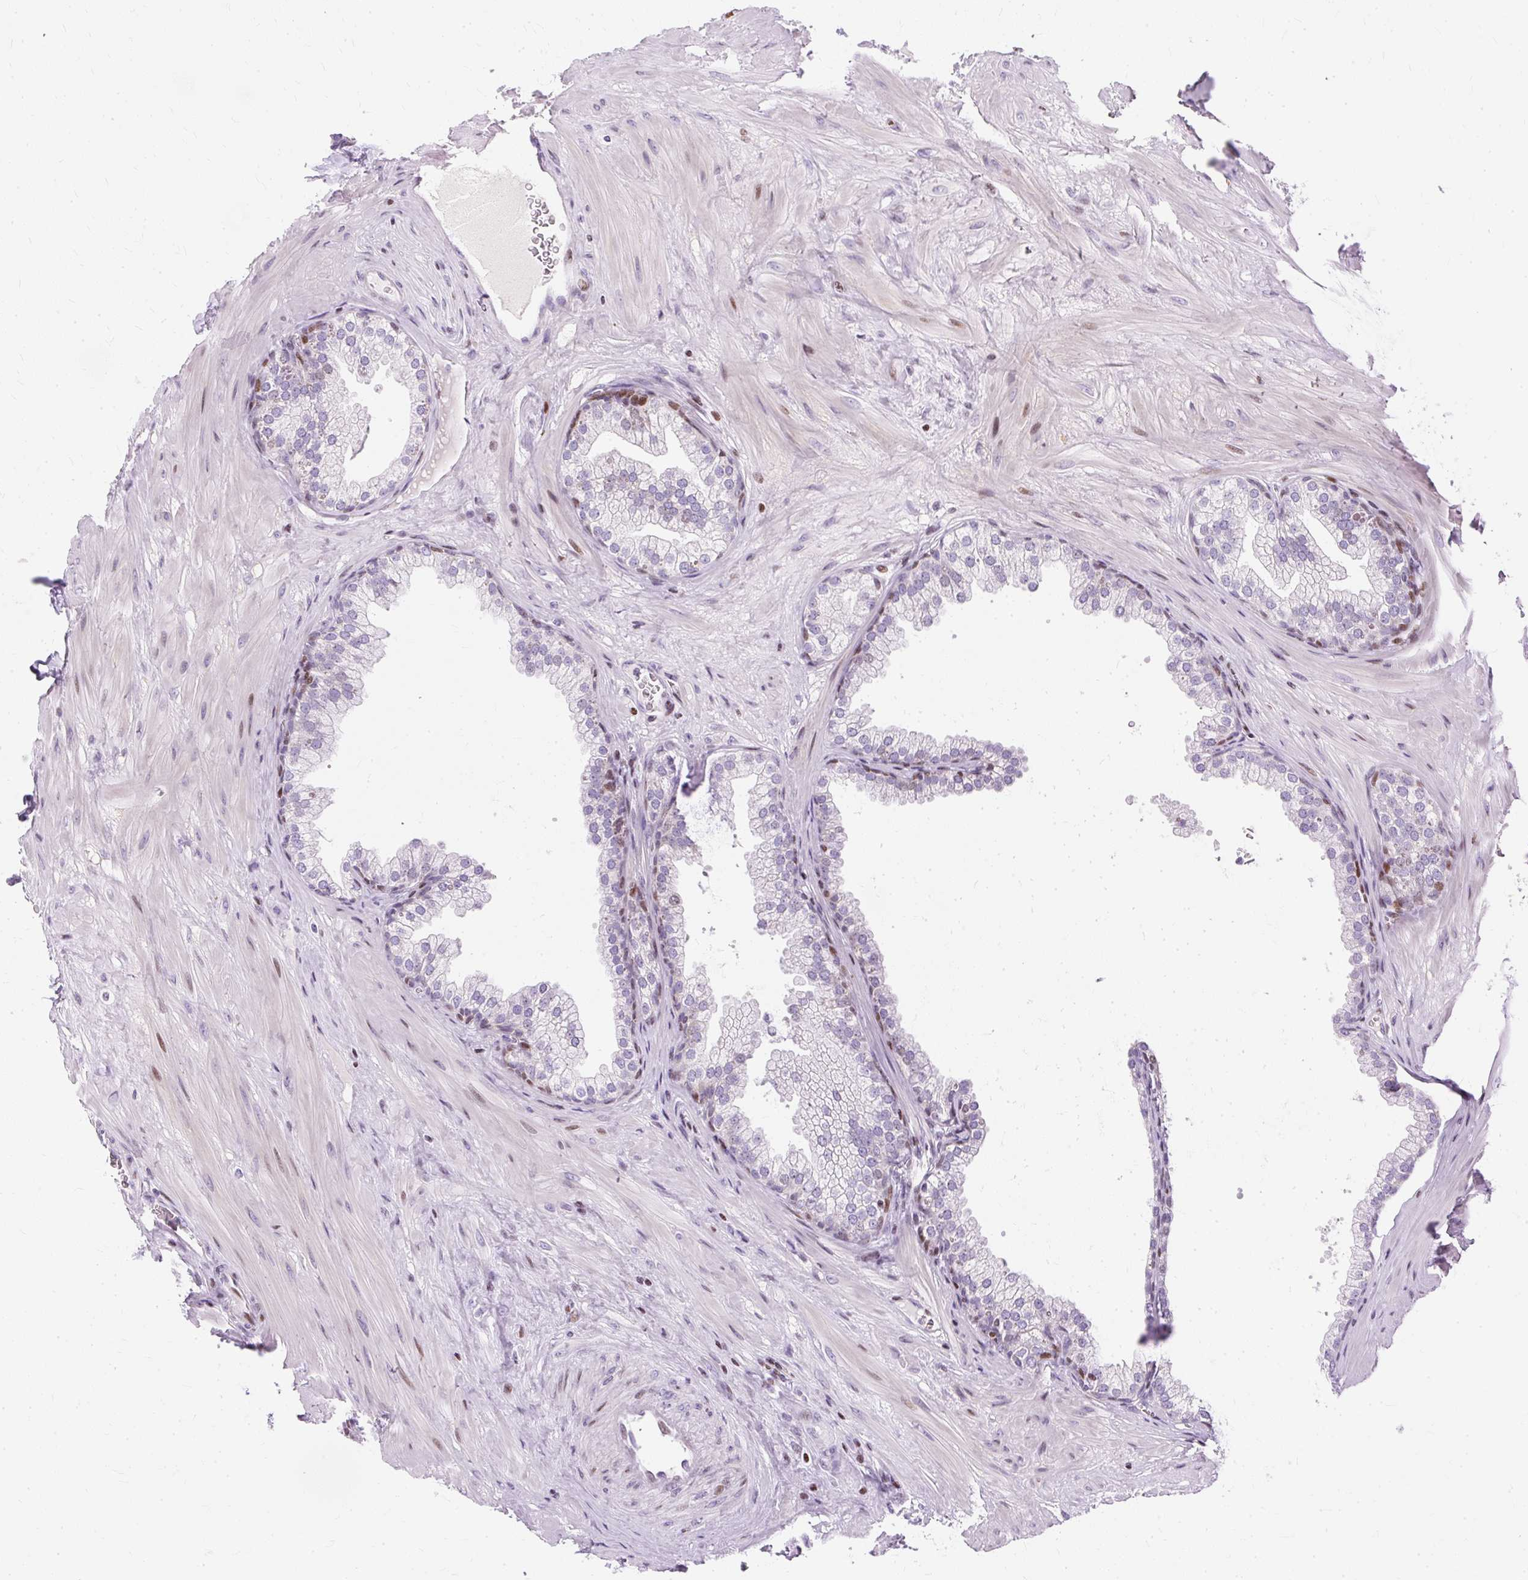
{"staining": {"intensity": "moderate", "quantity": "<25%", "location": "nuclear"}, "tissue": "prostate", "cell_type": "Glandular cells", "image_type": "normal", "snomed": [{"axis": "morphology", "description": "Normal tissue, NOS"}, {"axis": "topography", "description": "Prostate"}], "caption": "Glandular cells show low levels of moderate nuclear expression in approximately <25% of cells in unremarkable prostate. (DAB = brown stain, brightfield microscopy at high magnification).", "gene": "TMEM177", "patient": {"sex": "male", "age": 37}}